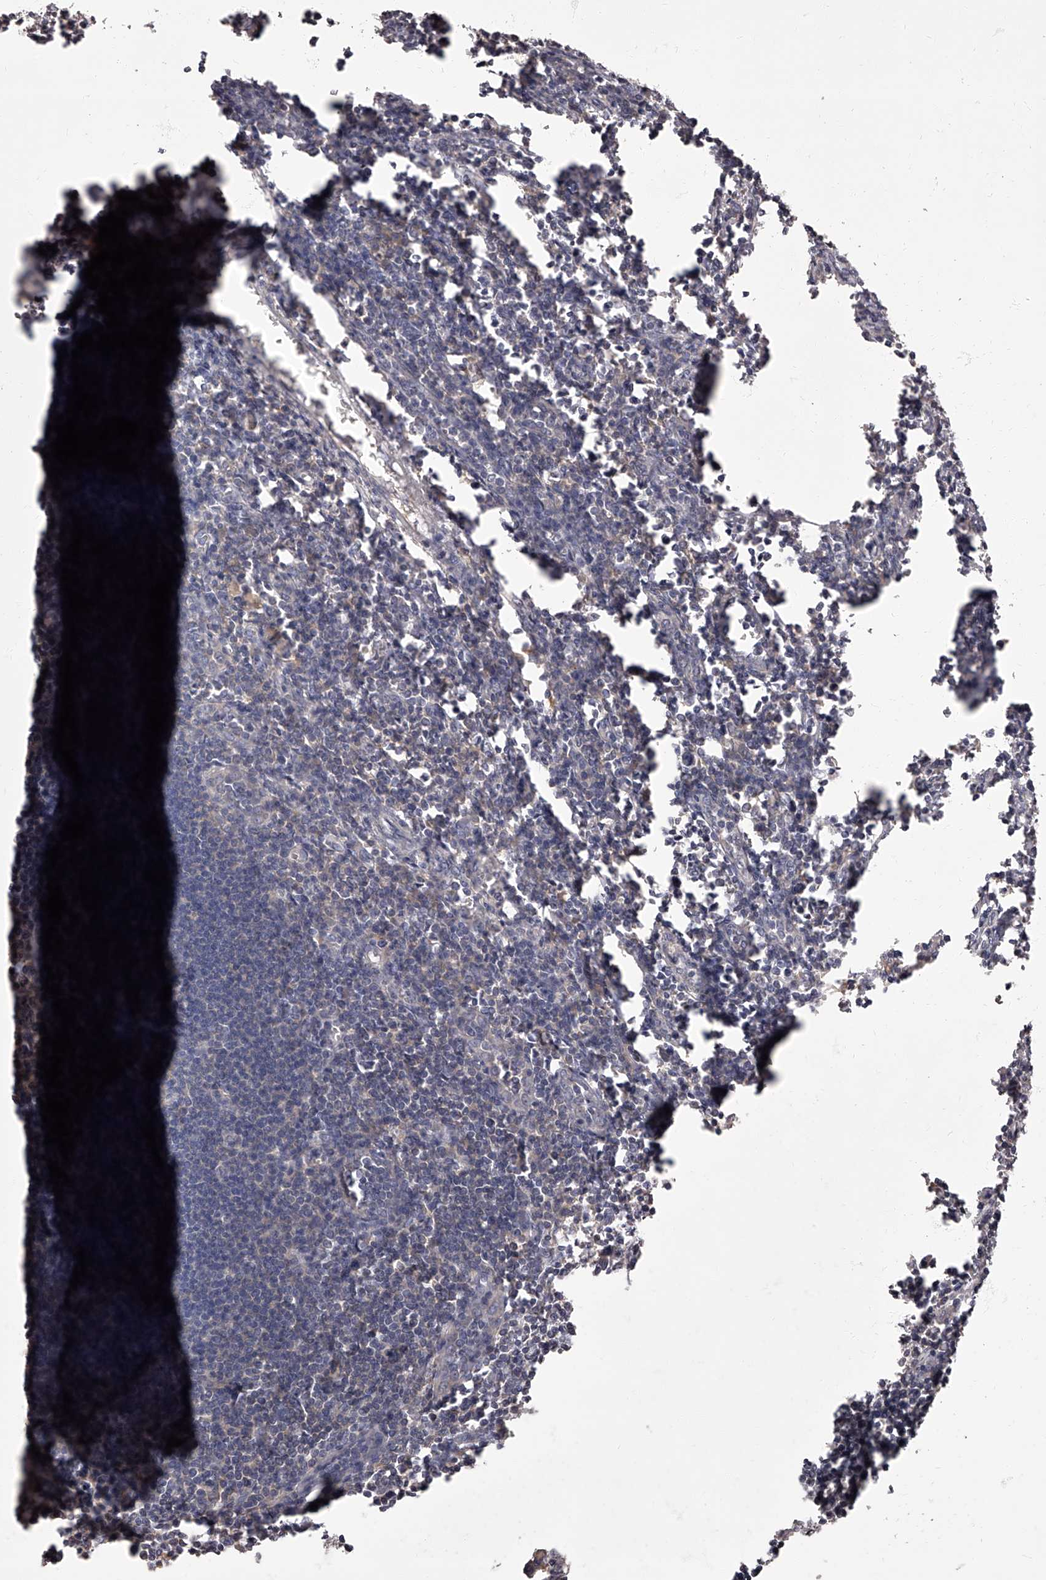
{"staining": {"intensity": "negative", "quantity": "none", "location": "none"}, "tissue": "lymph node", "cell_type": "Germinal center cells", "image_type": "normal", "snomed": [{"axis": "morphology", "description": "Normal tissue, NOS"}, {"axis": "morphology", "description": "Malignant melanoma, Metastatic site"}, {"axis": "topography", "description": "Lymph node"}], "caption": "Lymph node was stained to show a protein in brown. There is no significant staining in germinal center cells. Nuclei are stained in blue.", "gene": "APEH", "patient": {"sex": "male", "age": 41}}